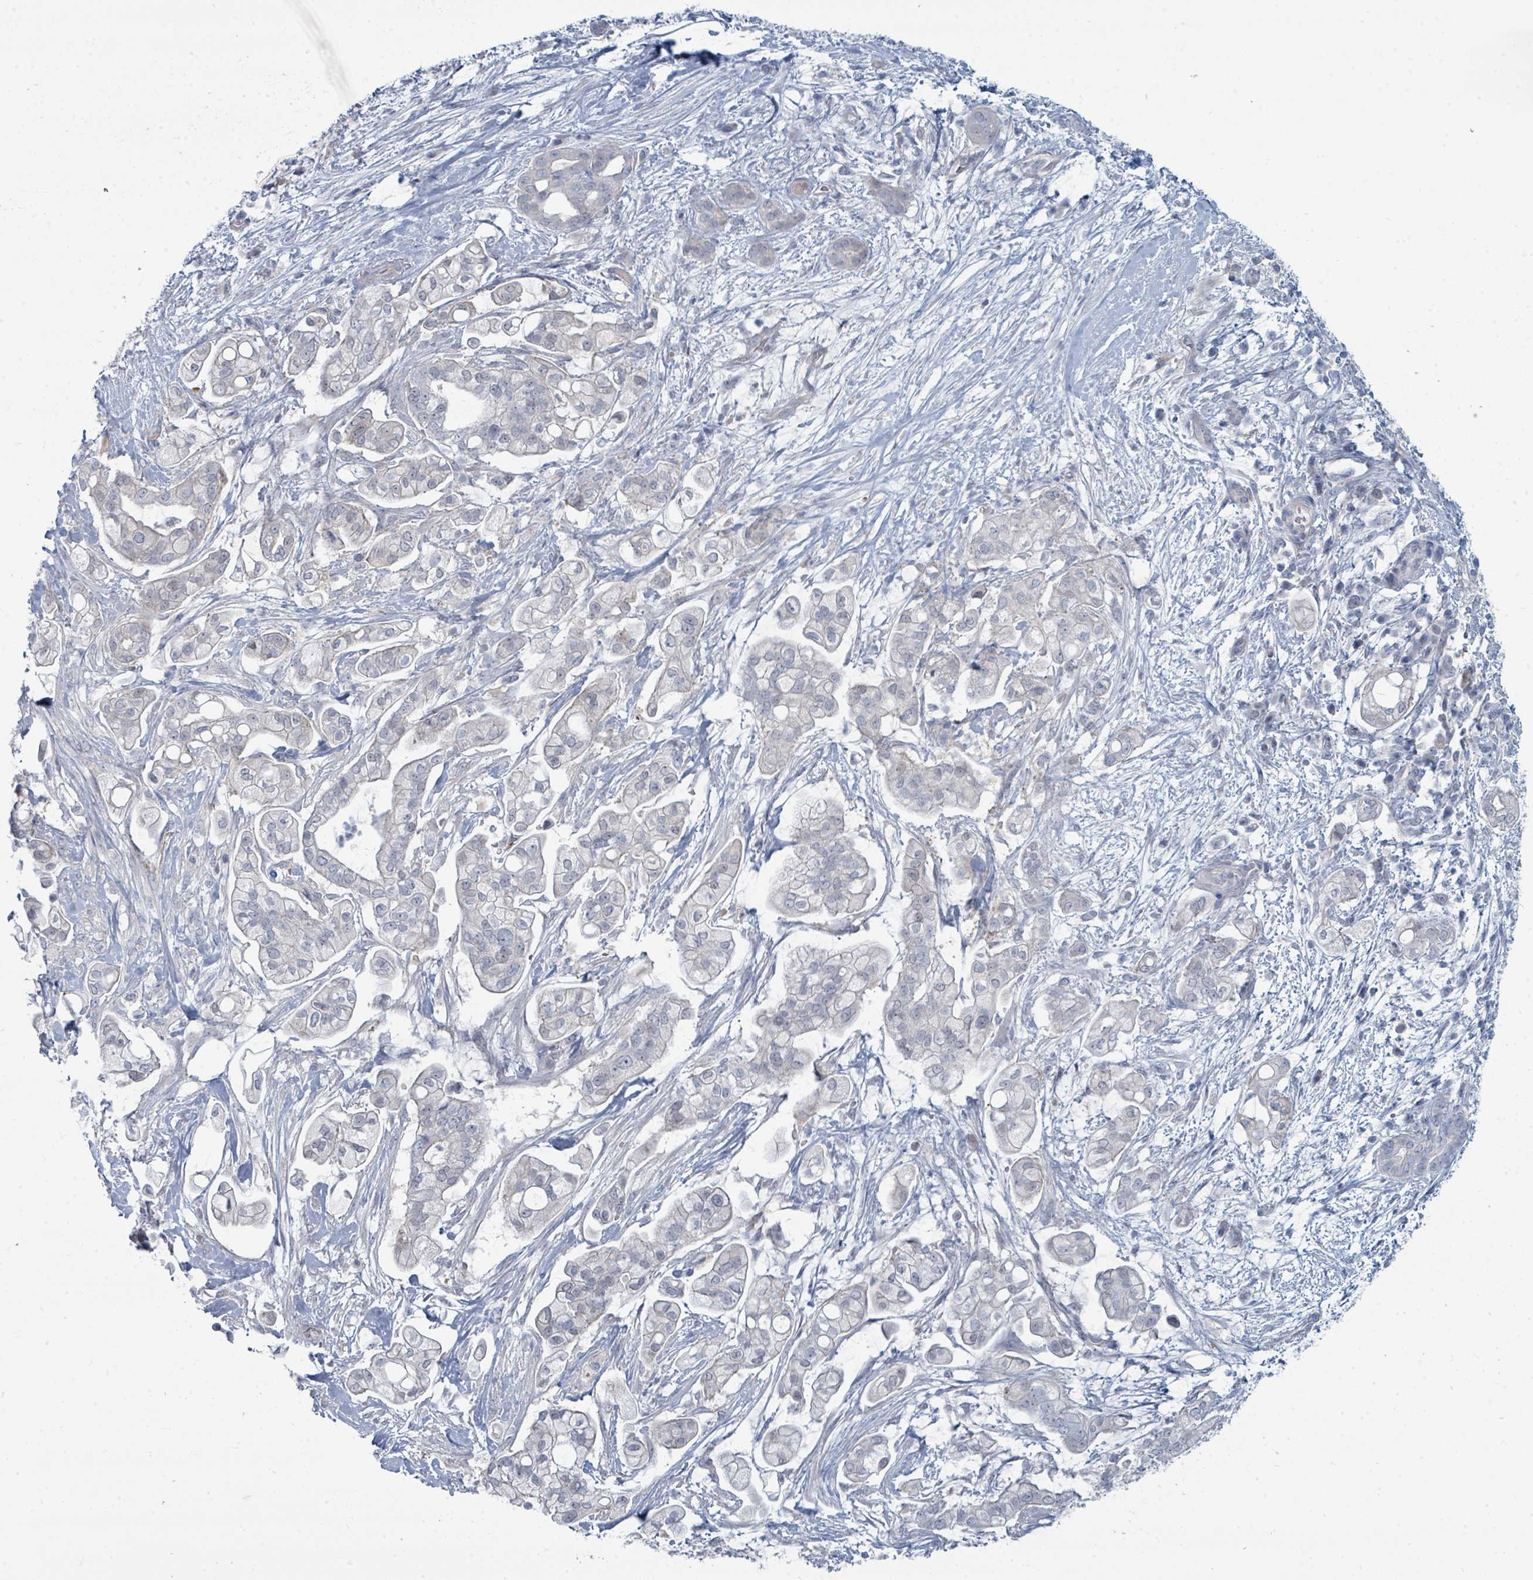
{"staining": {"intensity": "negative", "quantity": "none", "location": "none"}, "tissue": "pancreatic cancer", "cell_type": "Tumor cells", "image_type": "cancer", "snomed": [{"axis": "morphology", "description": "Adenocarcinoma, NOS"}, {"axis": "topography", "description": "Pancreas"}], "caption": "Micrograph shows no significant protein staining in tumor cells of pancreatic adenocarcinoma.", "gene": "SLC25A45", "patient": {"sex": "female", "age": 69}}